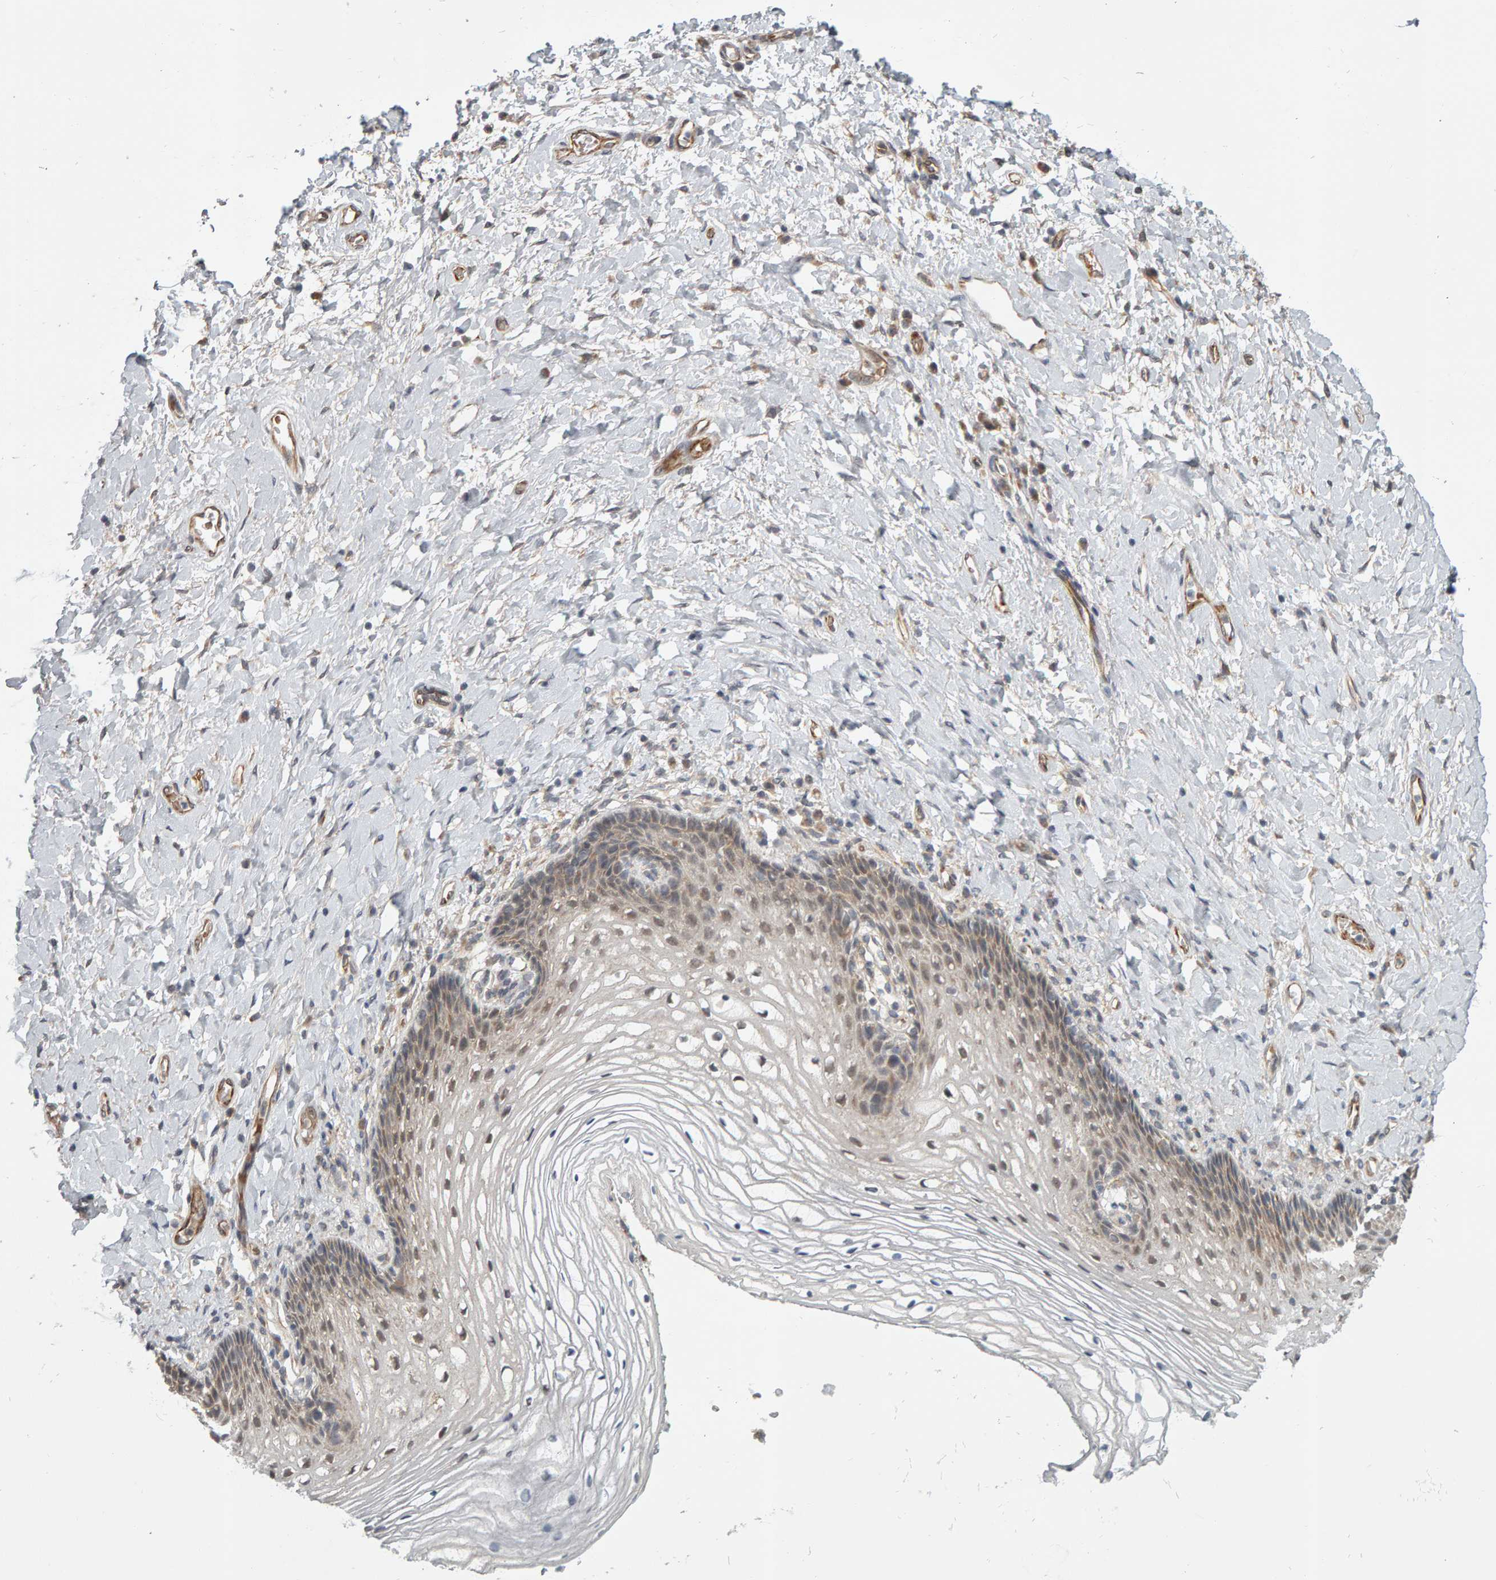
{"staining": {"intensity": "moderate", "quantity": ">75%", "location": "nuclear"}, "tissue": "vagina", "cell_type": "Squamous epithelial cells", "image_type": "normal", "snomed": [{"axis": "morphology", "description": "Normal tissue, NOS"}, {"axis": "topography", "description": "Vagina"}], "caption": "A histopathology image showing moderate nuclear expression in about >75% of squamous epithelial cells in unremarkable vagina, as visualized by brown immunohistochemical staining.", "gene": "DAP3", "patient": {"sex": "female", "age": 60}}